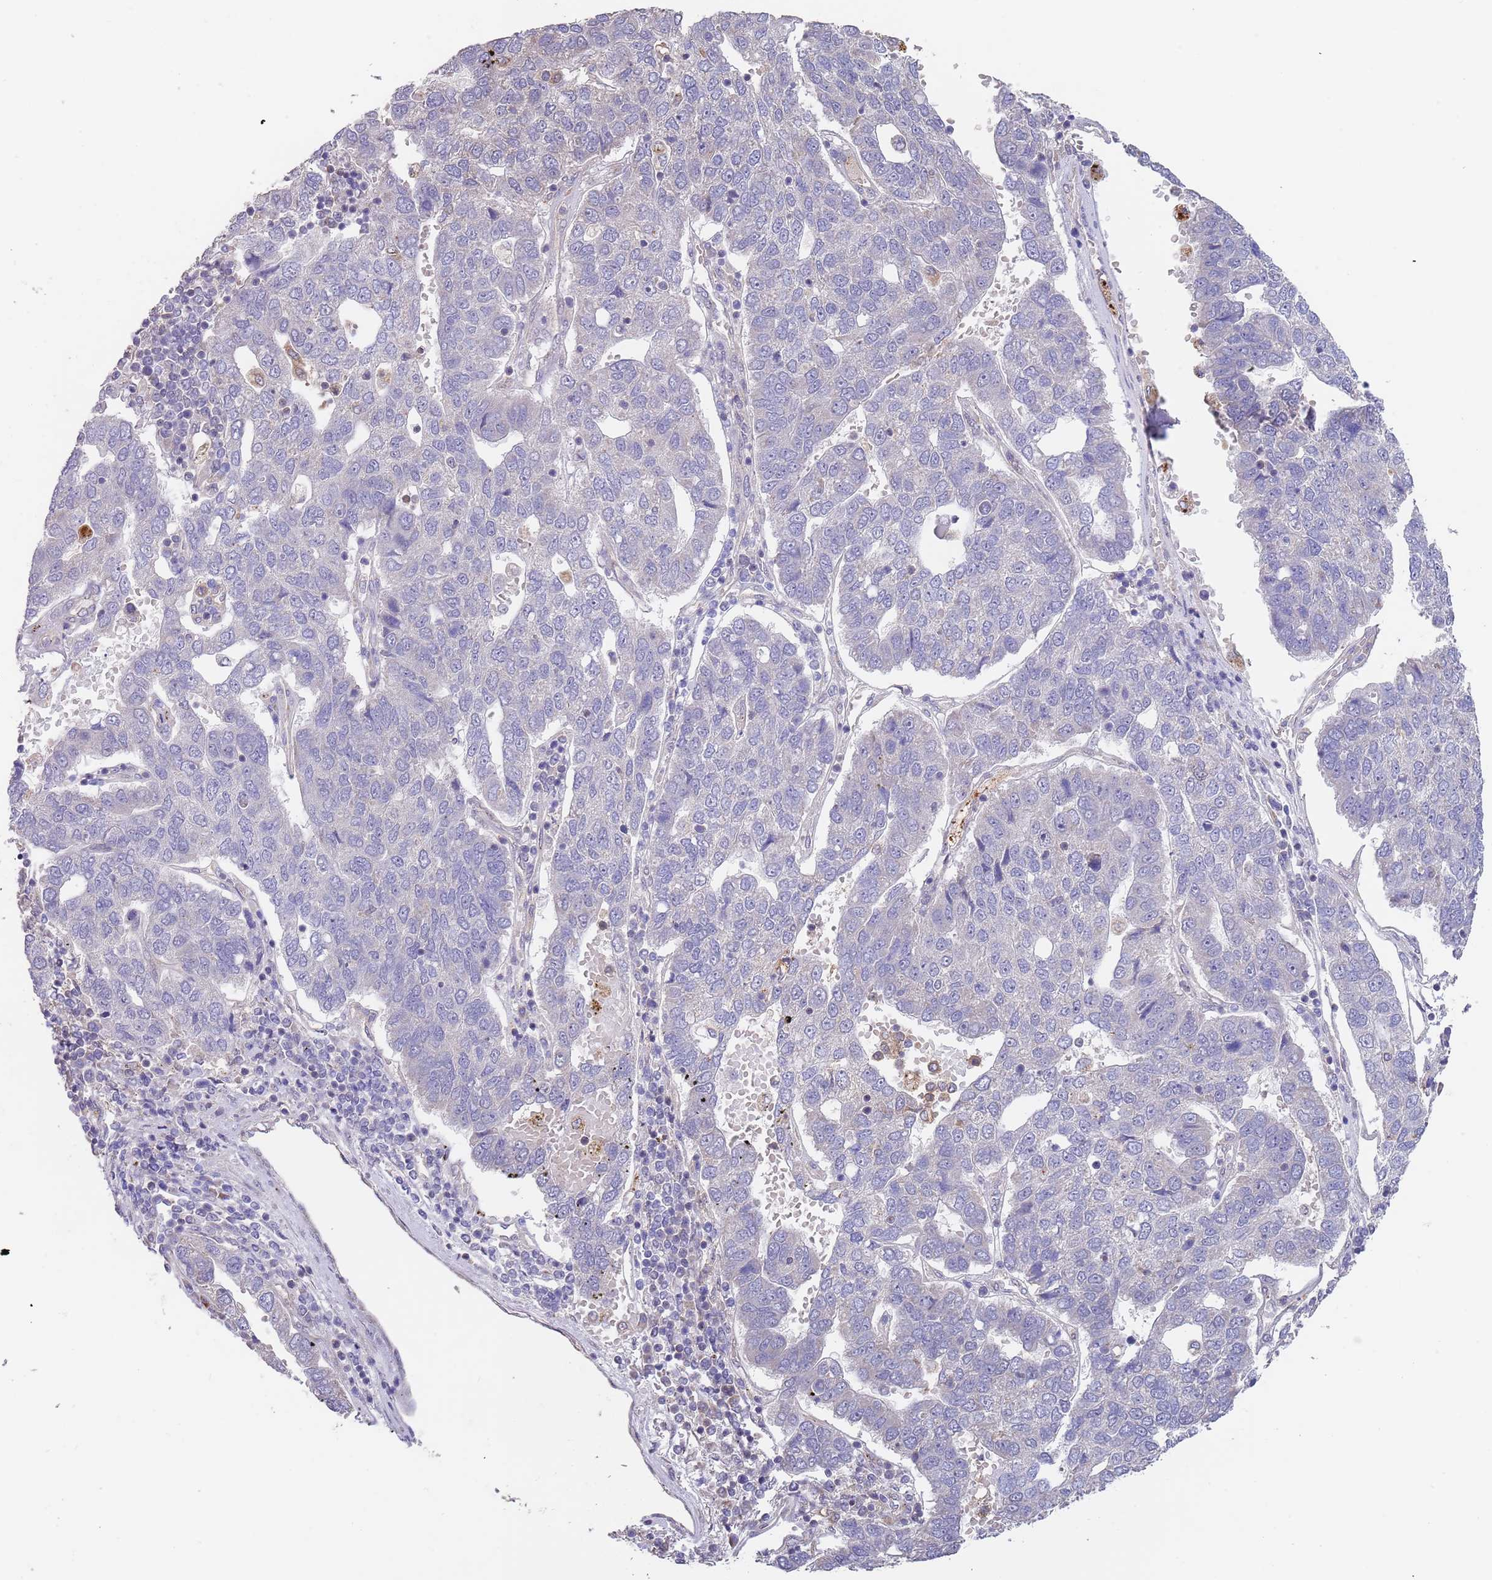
{"staining": {"intensity": "negative", "quantity": "none", "location": "none"}, "tissue": "pancreatic cancer", "cell_type": "Tumor cells", "image_type": "cancer", "snomed": [{"axis": "morphology", "description": "Adenocarcinoma, NOS"}, {"axis": "topography", "description": "Pancreas"}], "caption": "DAB (3,3'-diaminobenzidine) immunohistochemical staining of pancreatic adenocarcinoma displays no significant positivity in tumor cells. (IHC, brightfield microscopy, high magnification).", "gene": "TMEM64", "patient": {"sex": "female", "age": 61}}